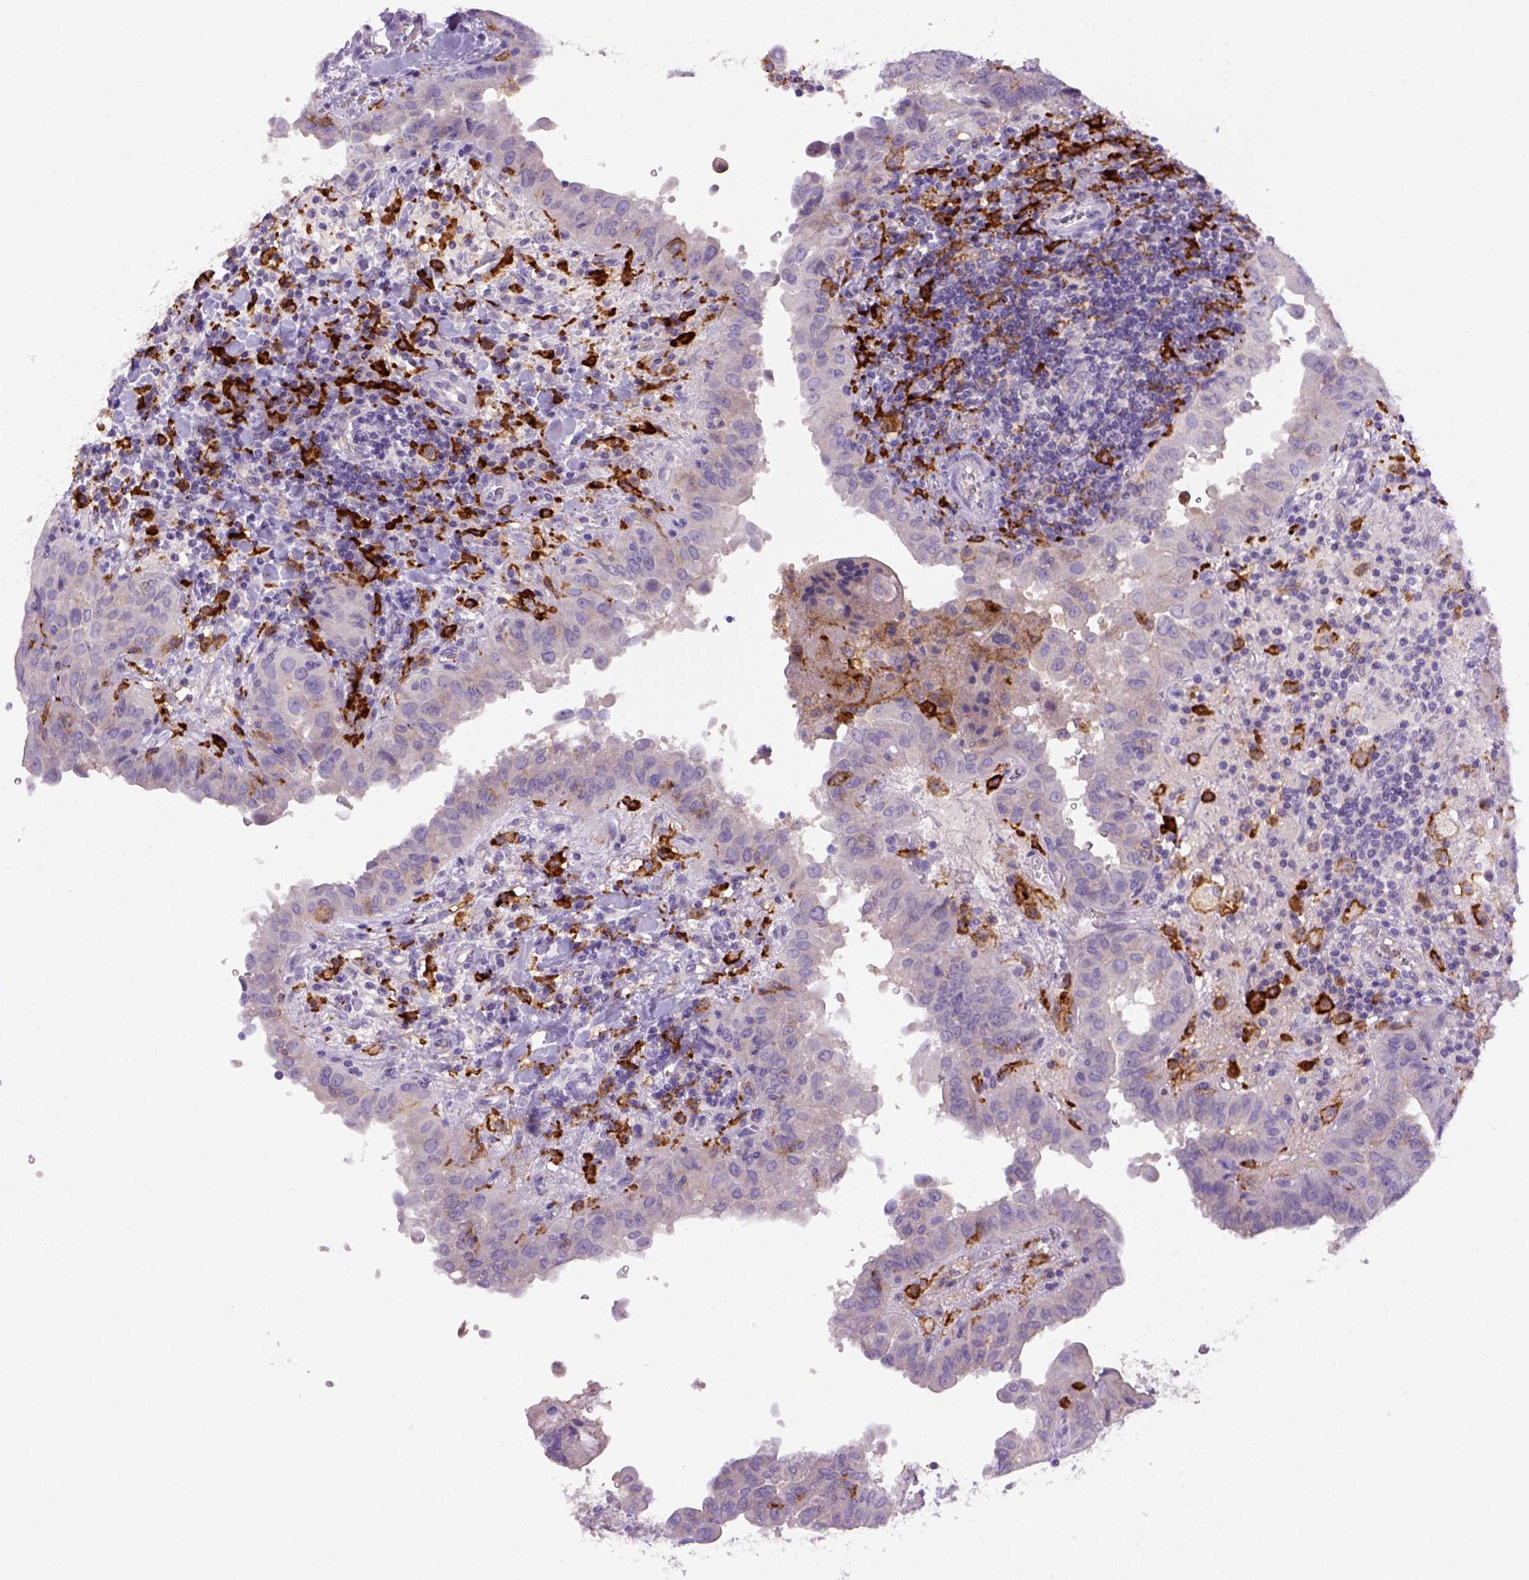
{"staining": {"intensity": "negative", "quantity": "none", "location": "none"}, "tissue": "thyroid cancer", "cell_type": "Tumor cells", "image_type": "cancer", "snomed": [{"axis": "morphology", "description": "Papillary adenocarcinoma, NOS"}, {"axis": "topography", "description": "Thyroid gland"}], "caption": "Tumor cells are negative for brown protein staining in thyroid papillary adenocarcinoma. (Brightfield microscopy of DAB immunohistochemistry (IHC) at high magnification).", "gene": "CD14", "patient": {"sex": "female", "age": 37}}